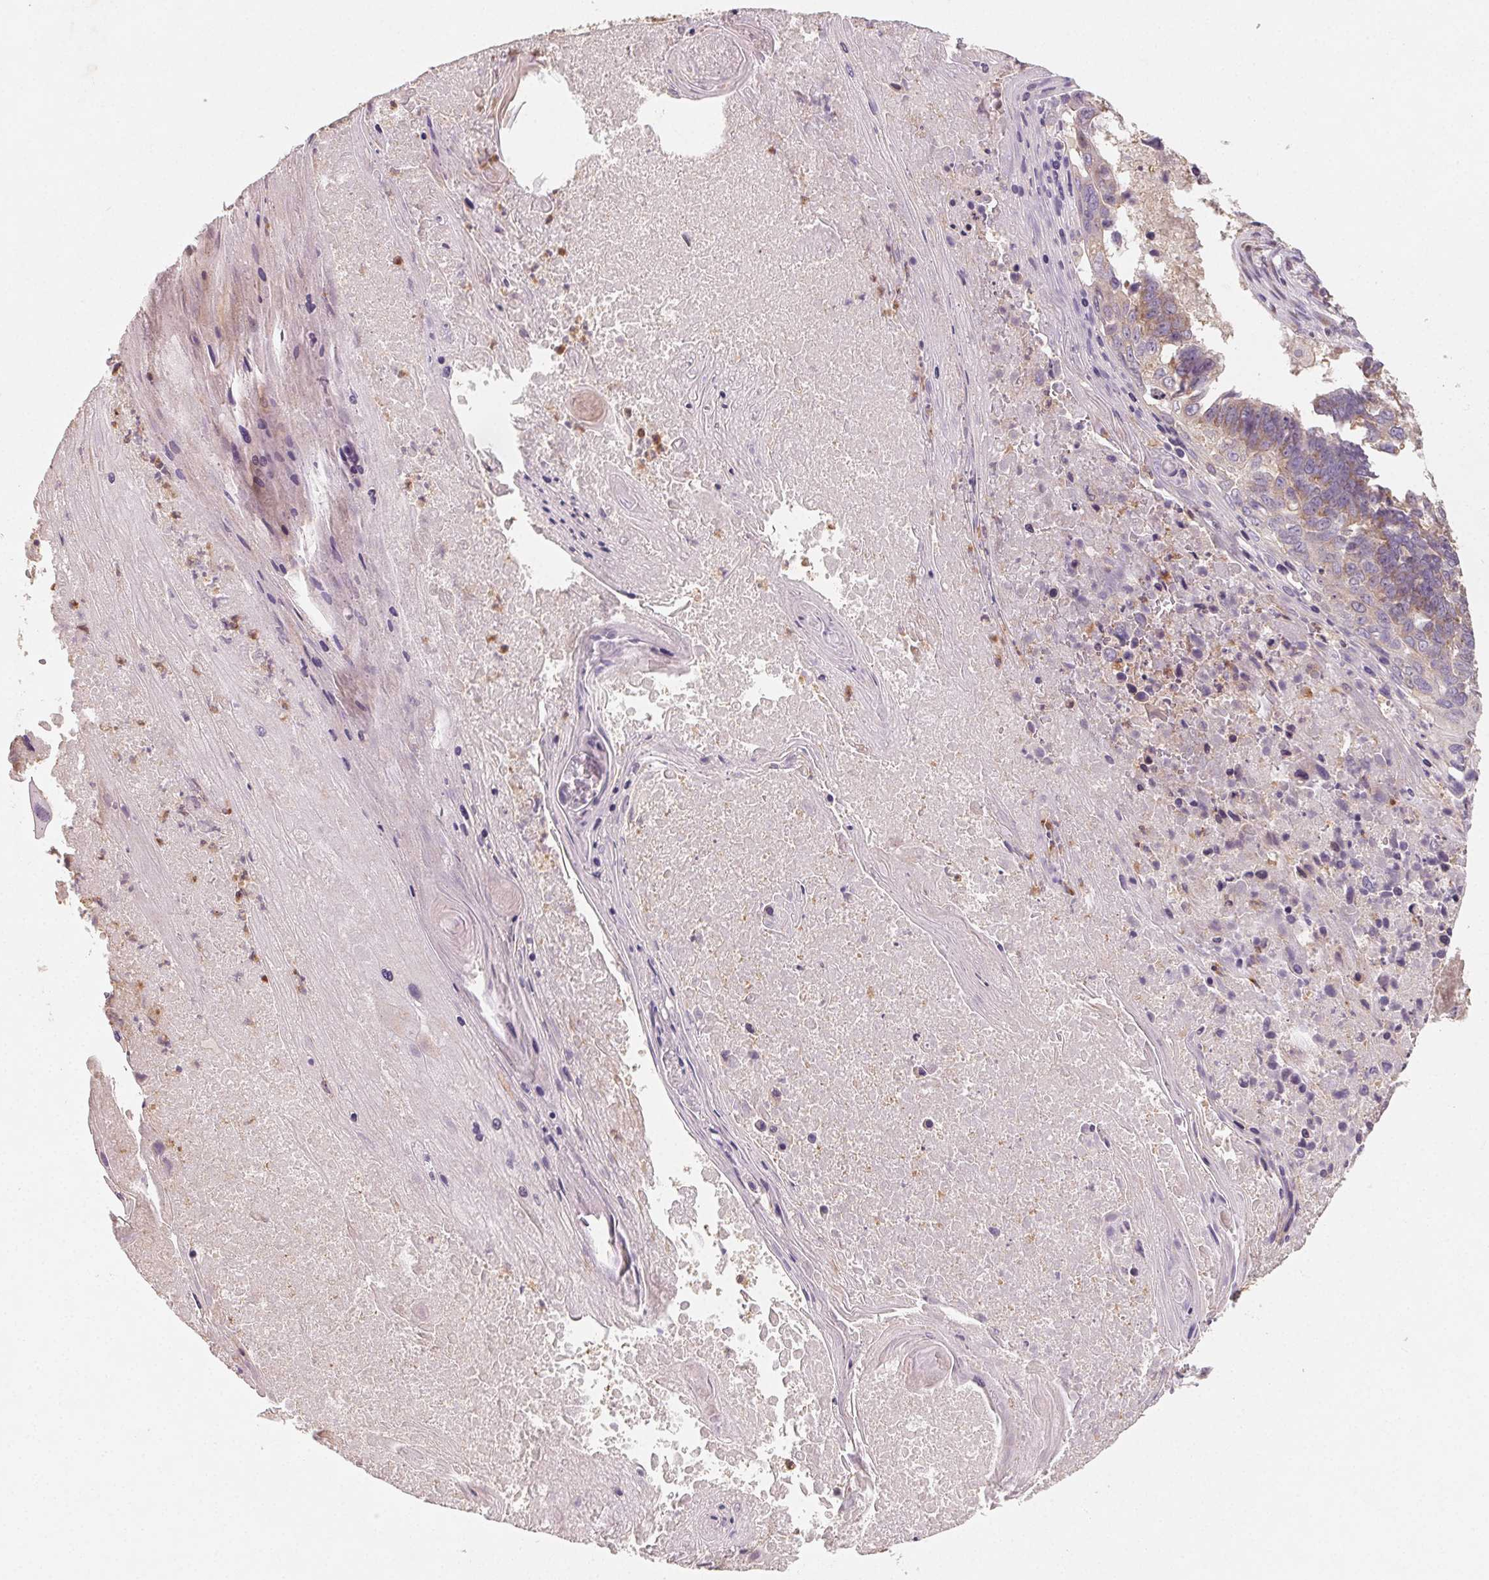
{"staining": {"intensity": "moderate", "quantity": "25%-75%", "location": "cytoplasmic/membranous"}, "tissue": "lung cancer", "cell_type": "Tumor cells", "image_type": "cancer", "snomed": [{"axis": "morphology", "description": "Squamous cell carcinoma, NOS"}, {"axis": "topography", "description": "Lung"}], "caption": "IHC (DAB (3,3'-diaminobenzidine)) staining of squamous cell carcinoma (lung) demonstrates moderate cytoplasmic/membranous protein expression in about 25%-75% of tumor cells.", "gene": "AP1S1", "patient": {"sex": "male", "age": 73}}